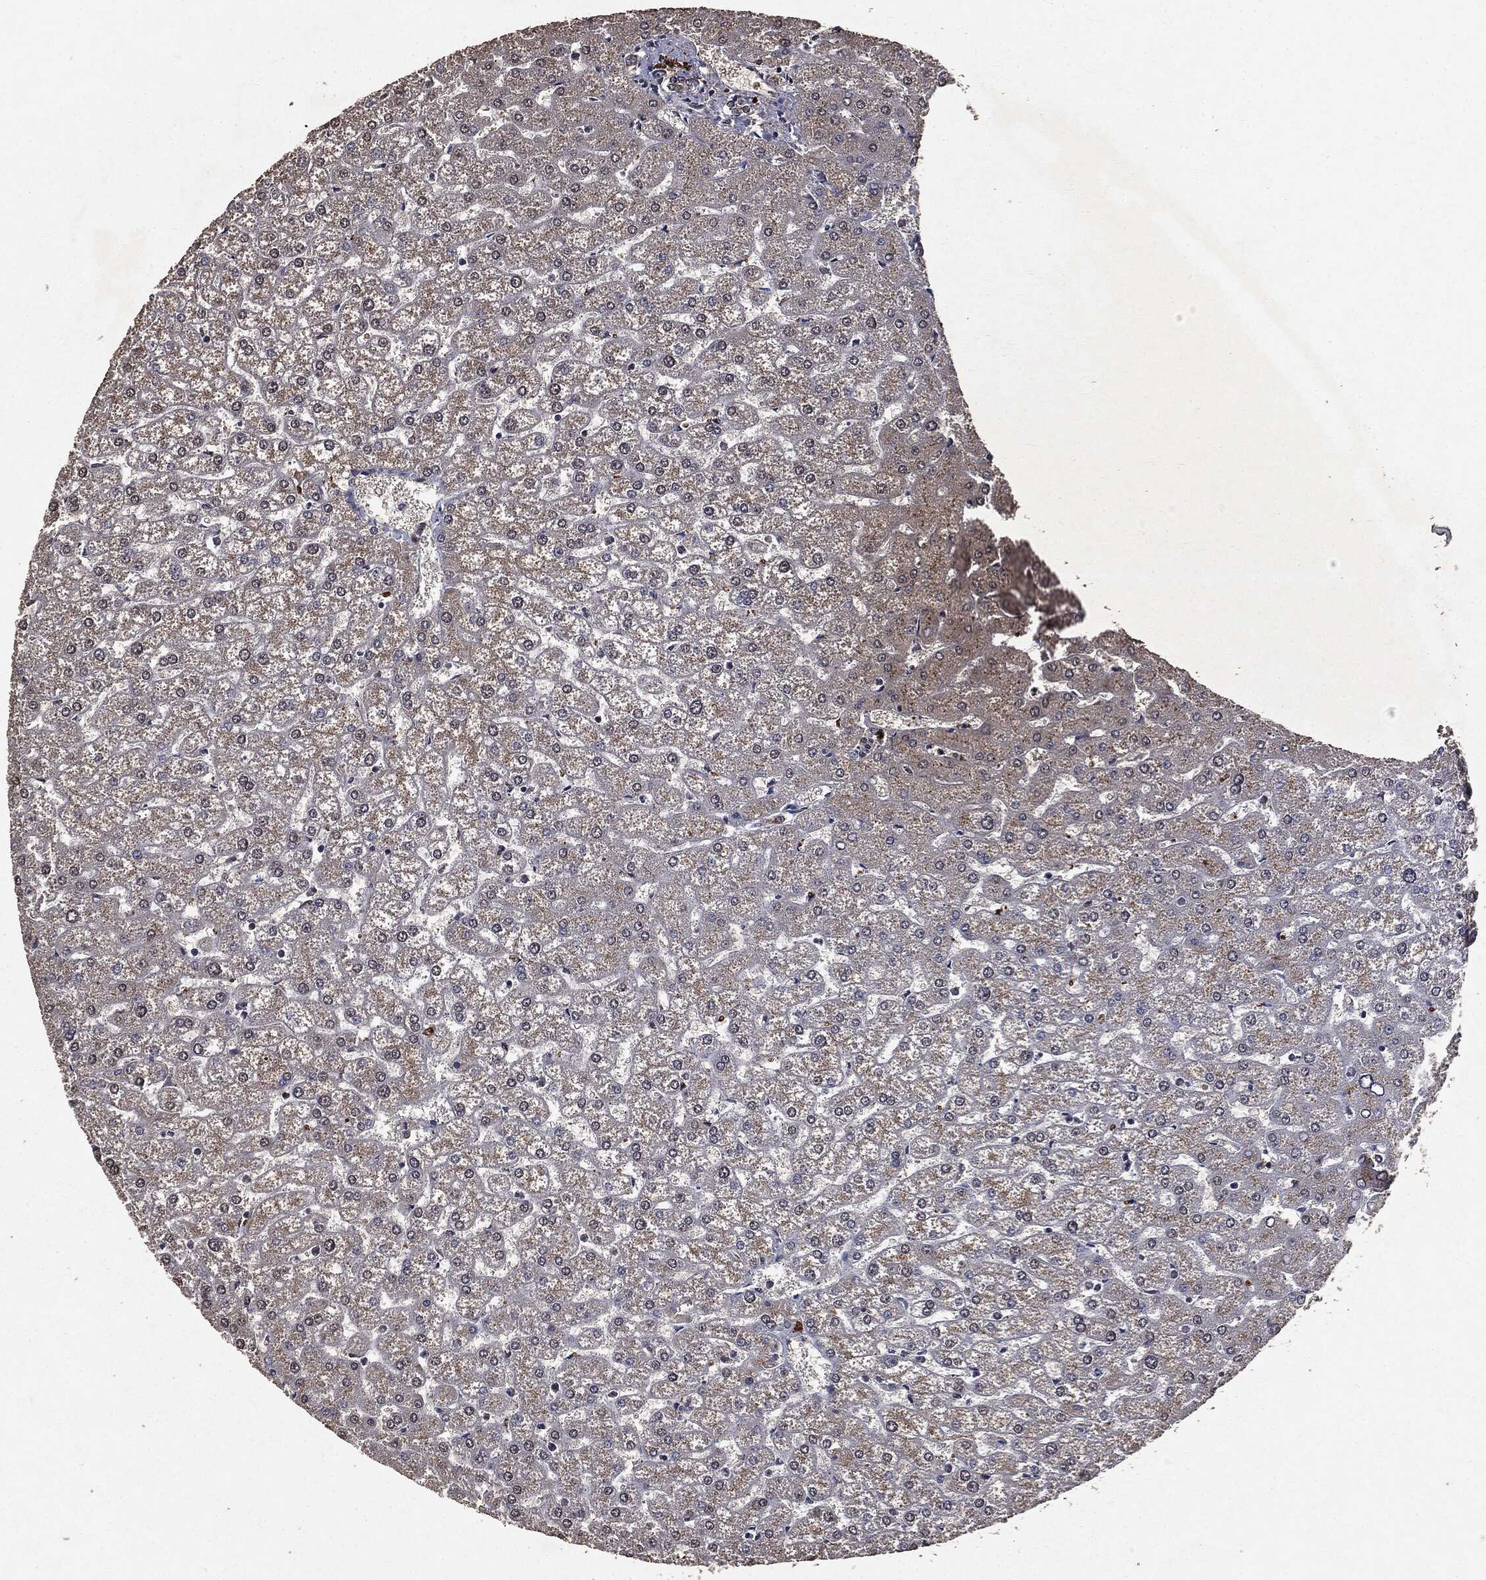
{"staining": {"intensity": "weak", "quantity": ">75%", "location": "cytoplasmic/membranous"}, "tissue": "liver", "cell_type": "Cholangiocytes", "image_type": "normal", "snomed": [{"axis": "morphology", "description": "Normal tissue, NOS"}, {"axis": "topography", "description": "Liver"}], "caption": "DAB immunohistochemical staining of unremarkable human liver reveals weak cytoplasmic/membranous protein expression in approximately >75% of cholangiocytes. (Stains: DAB in brown, nuclei in blue, Microscopy: brightfield microscopy at high magnification).", "gene": "PLPPR2", "patient": {"sex": "female", "age": 32}}